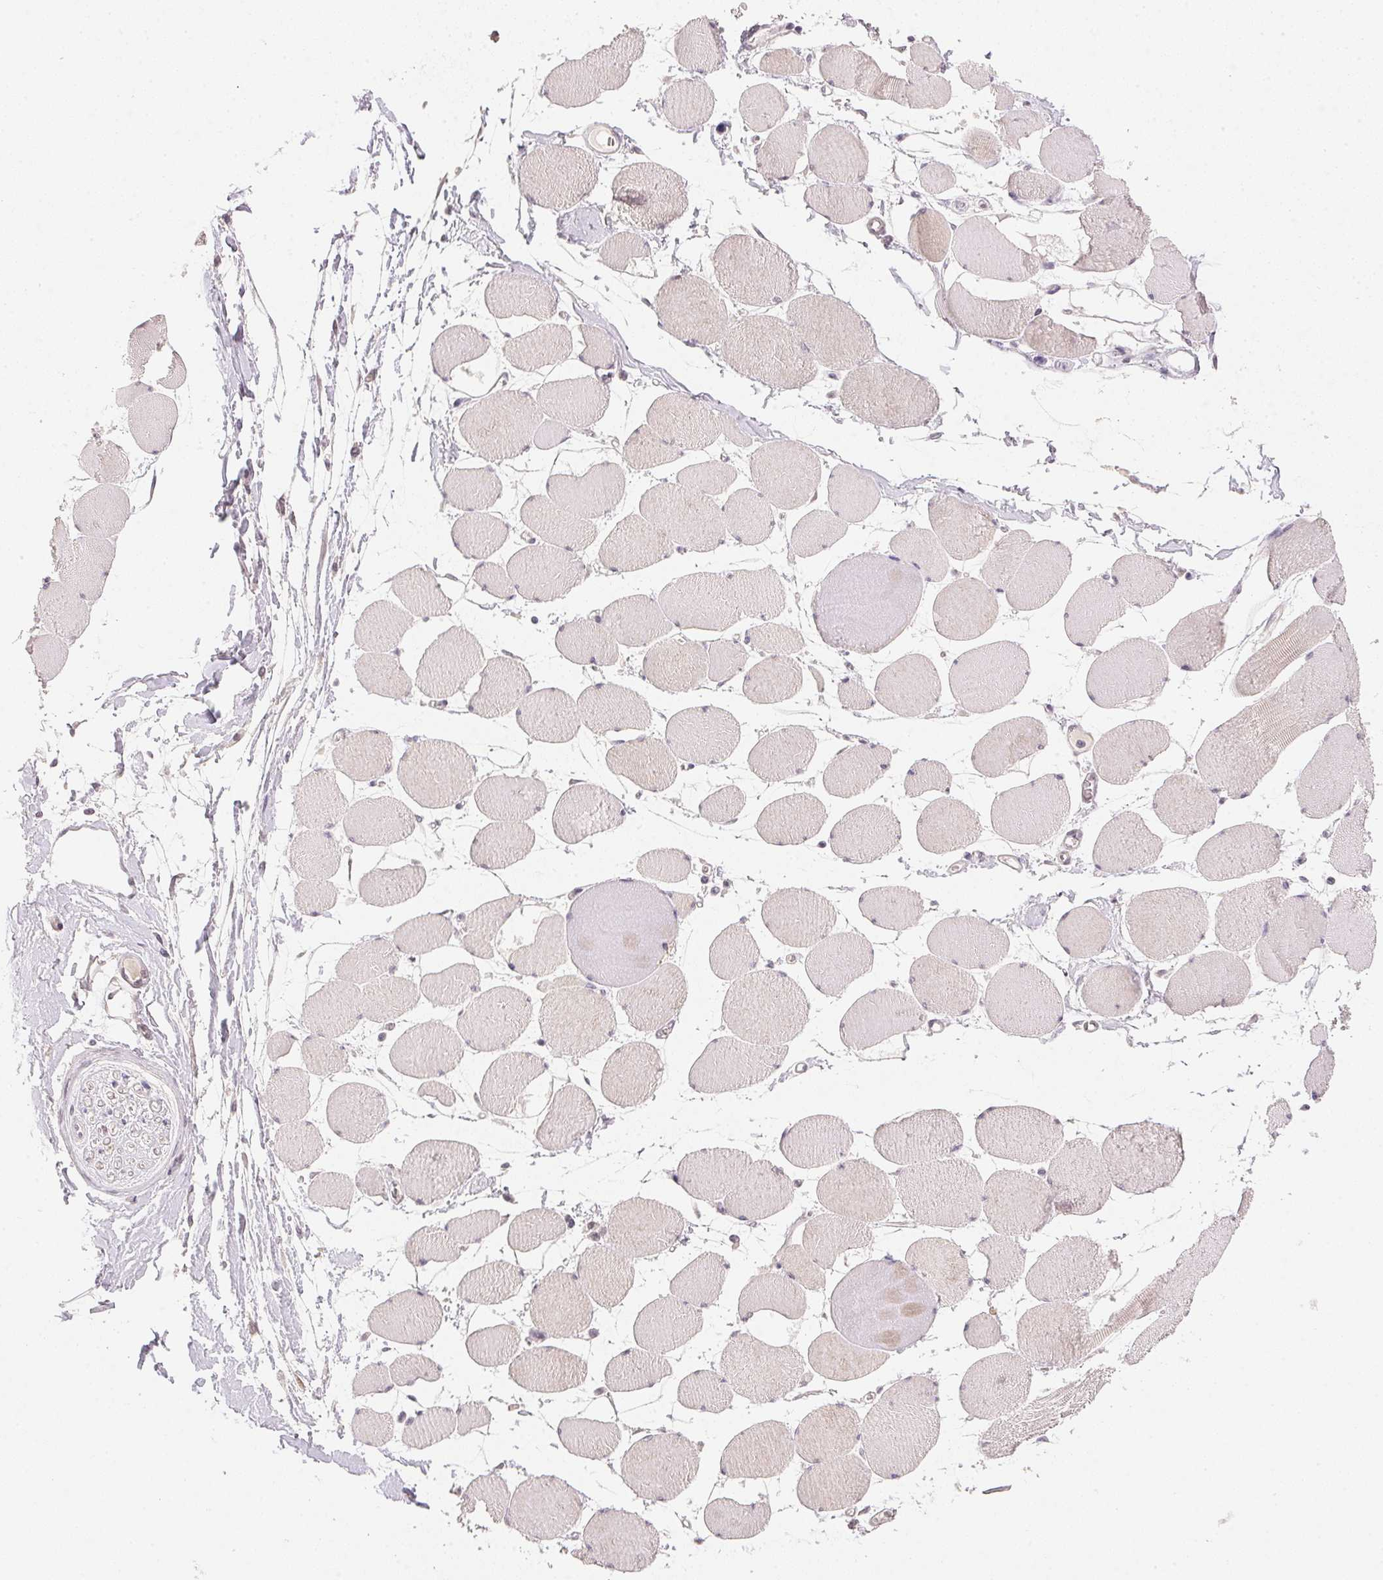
{"staining": {"intensity": "weak", "quantity": "25%-75%", "location": "cytoplasmic/membranous"}, "tissue": "skeletal muscle", "cell_type": "Myocytes", "image_type": "normal", "snomed": [{"axis": "morphology", "description": "Normal tissue, NOS"}, {"axis": "topography", "description": "Skeletal muscle"}], "caption": "Immunohistochemistry (IHC) micrograph of unremarkable skeletal muscle: skeletal muscle stained using IHC shows low levels of weak protein expression localized specifically in the cytoplasmic/membranous of myocytes, appearing as a cytoplasmic/membranous brown color.", "gene": "POLR3G", "patient": {"sex": "female", "age": 75}}